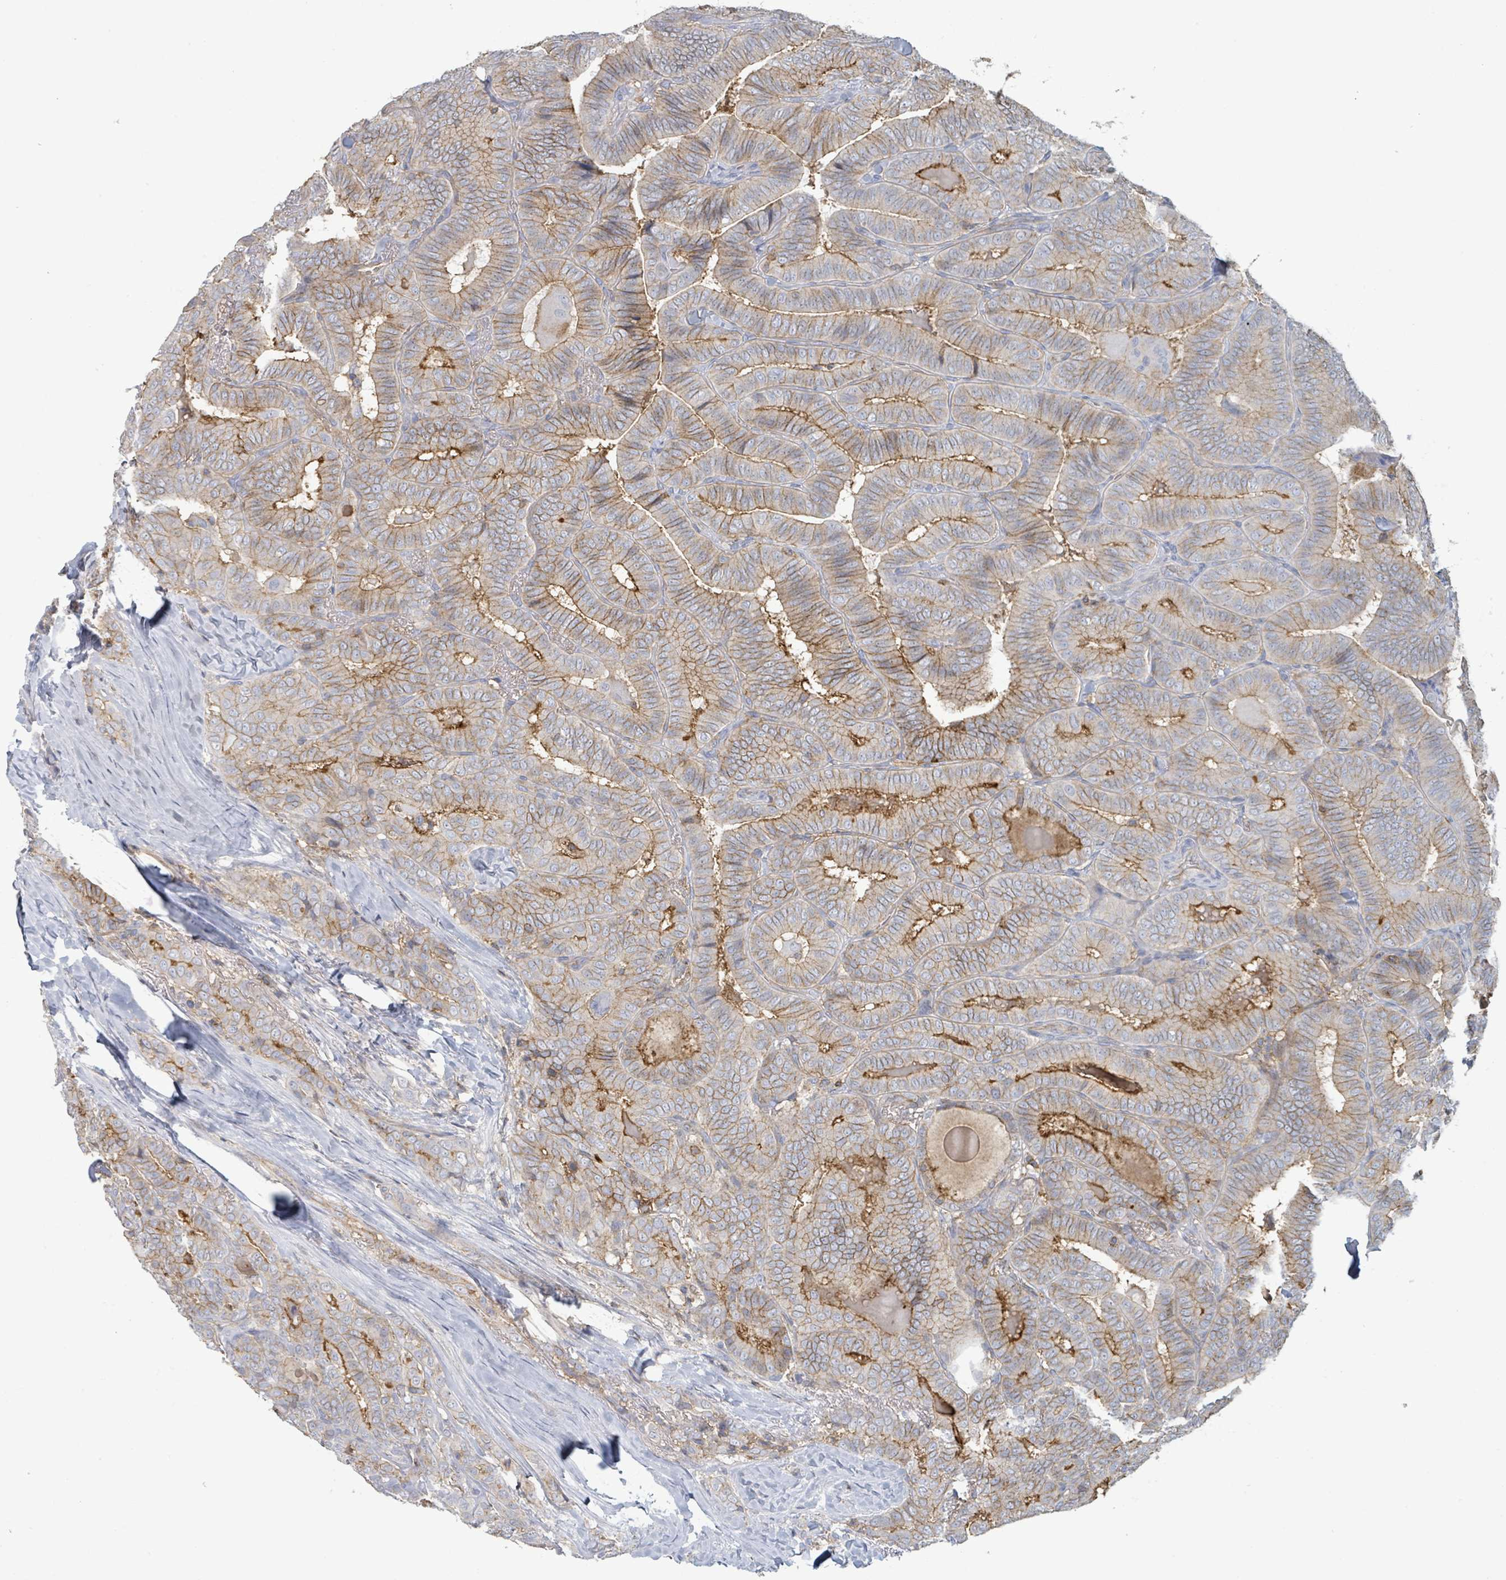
{"staining": {"intensity": "moderate", "quantity": ">75%", "location": "cytoplasmic/membranous"}, "tissue": "thyroid cancer", "cell_type": "Tumor cells", "image_type": "cancer", "snomed": [{"axis": "morphology", "description": "Papillary adenocarcinoma, NOS"}, {"axis": "topography", "description": "Thyroid gland"}], "caption": "Immunohistochemical staining of human thyroid cancer demonstrates medium levels of moderate cytoplasmic/membranous protein positivity in about >75% of tumor cells.", "gene": "TNFRSF14", "patient": {"sex": "male", "age": 61}}